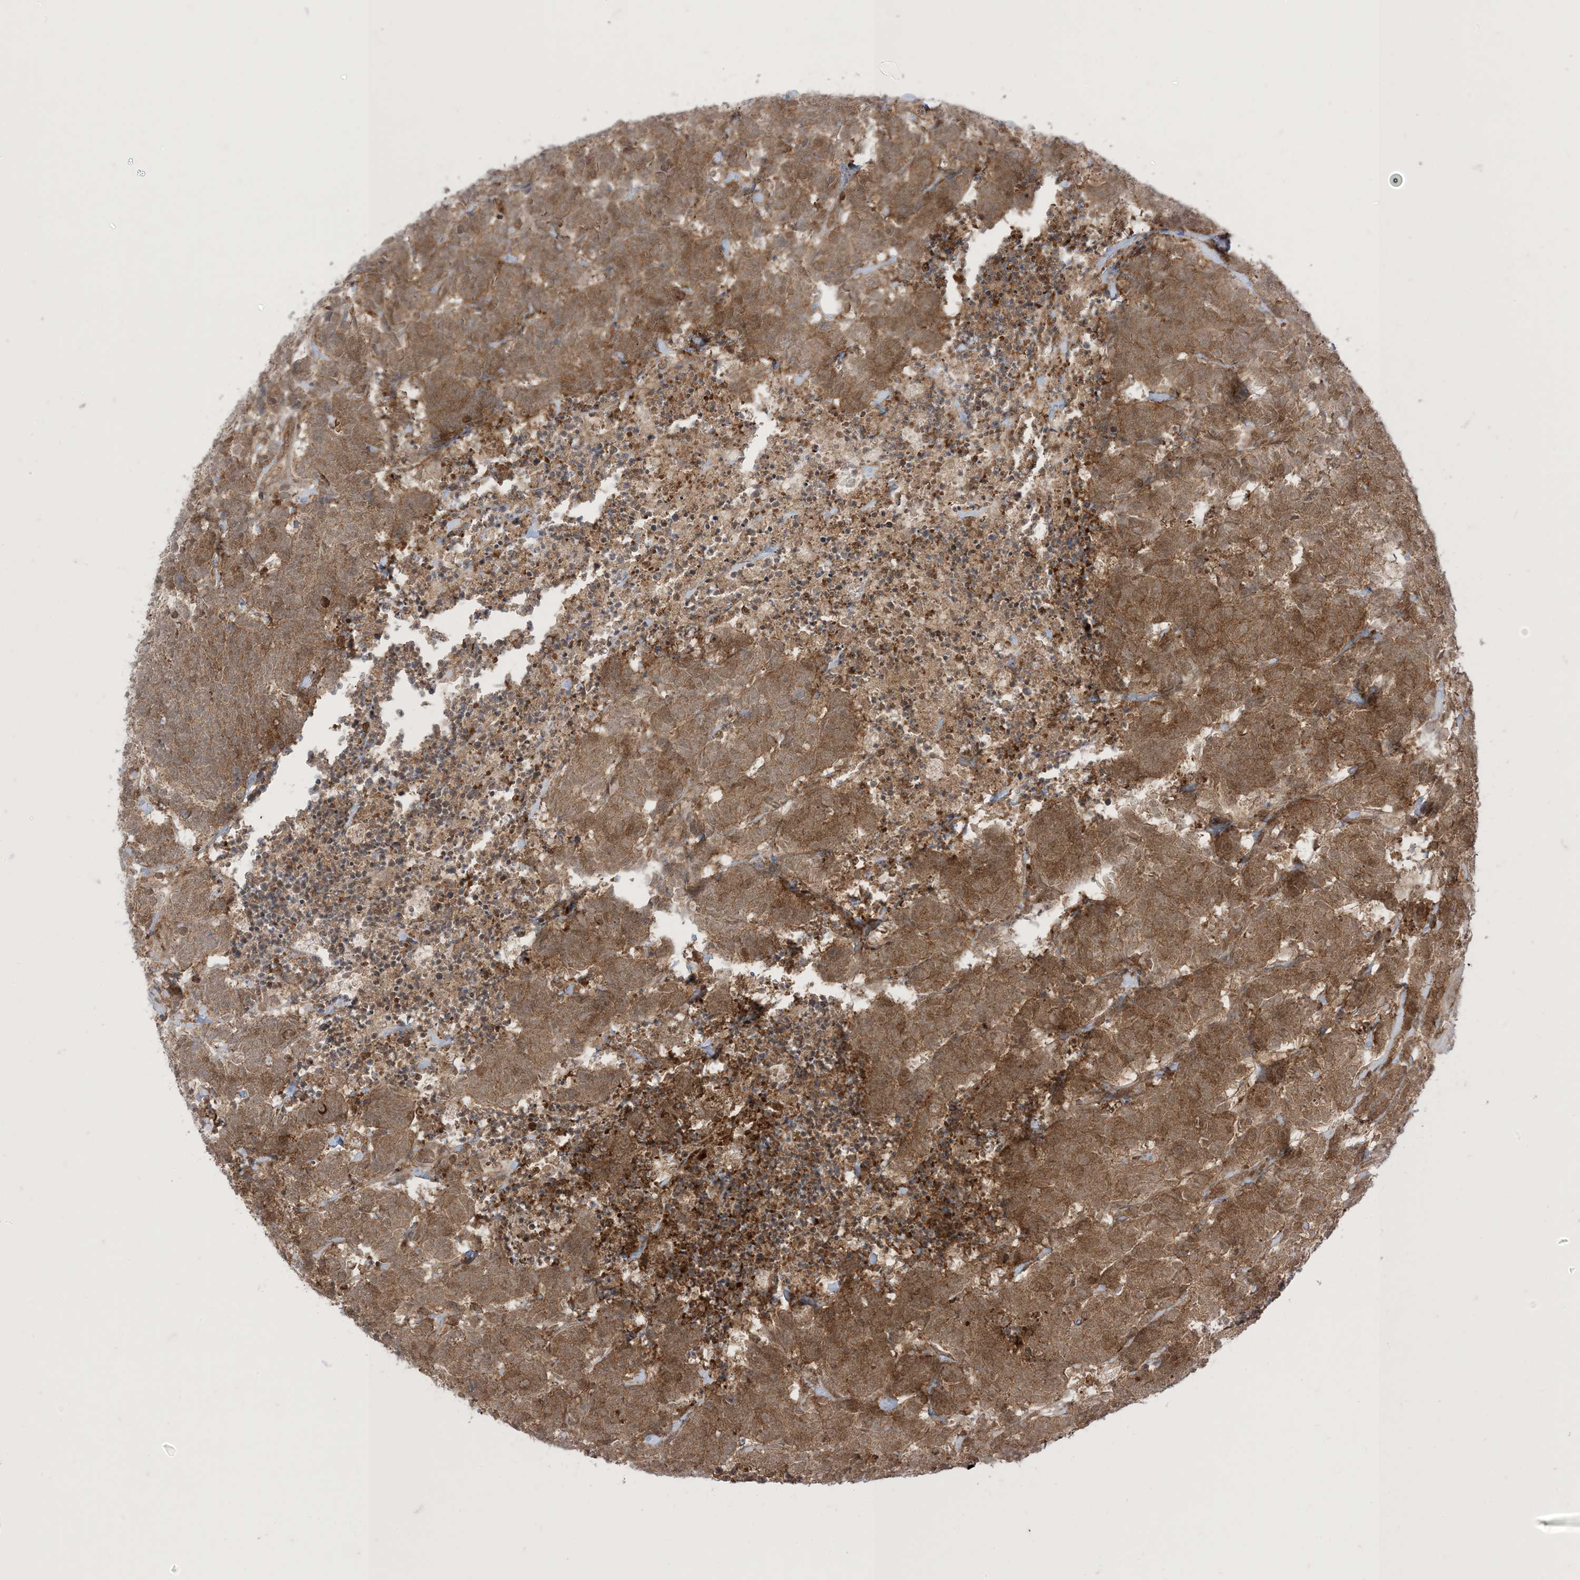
{"staining": {"intensity": "moderate", "quantity": "25%-75%", "location": "cytoplasmic/membranous"}, "tissue": "carcinoid", "cell_type": "Tumor cells", "image_type": "cancer", "snomed": [{"axis": "morphology", "description": "Carcinoma, NOS"}, {"axis": "morphology", "description": "Carcinoid, malignant, NOS"}, {"axis": "topography", "description": "Urinary bladder"}], "caption": "DAB (3,3'-diaminobenzidine) immunohistochemical staining of human malignant carcinoid reveals moderate cytoplasmic/membranous protein positivity in about 25%-75% of tumor cells.", "gene": "PTPA", "patient": {"sex": "male", "age": 57}}